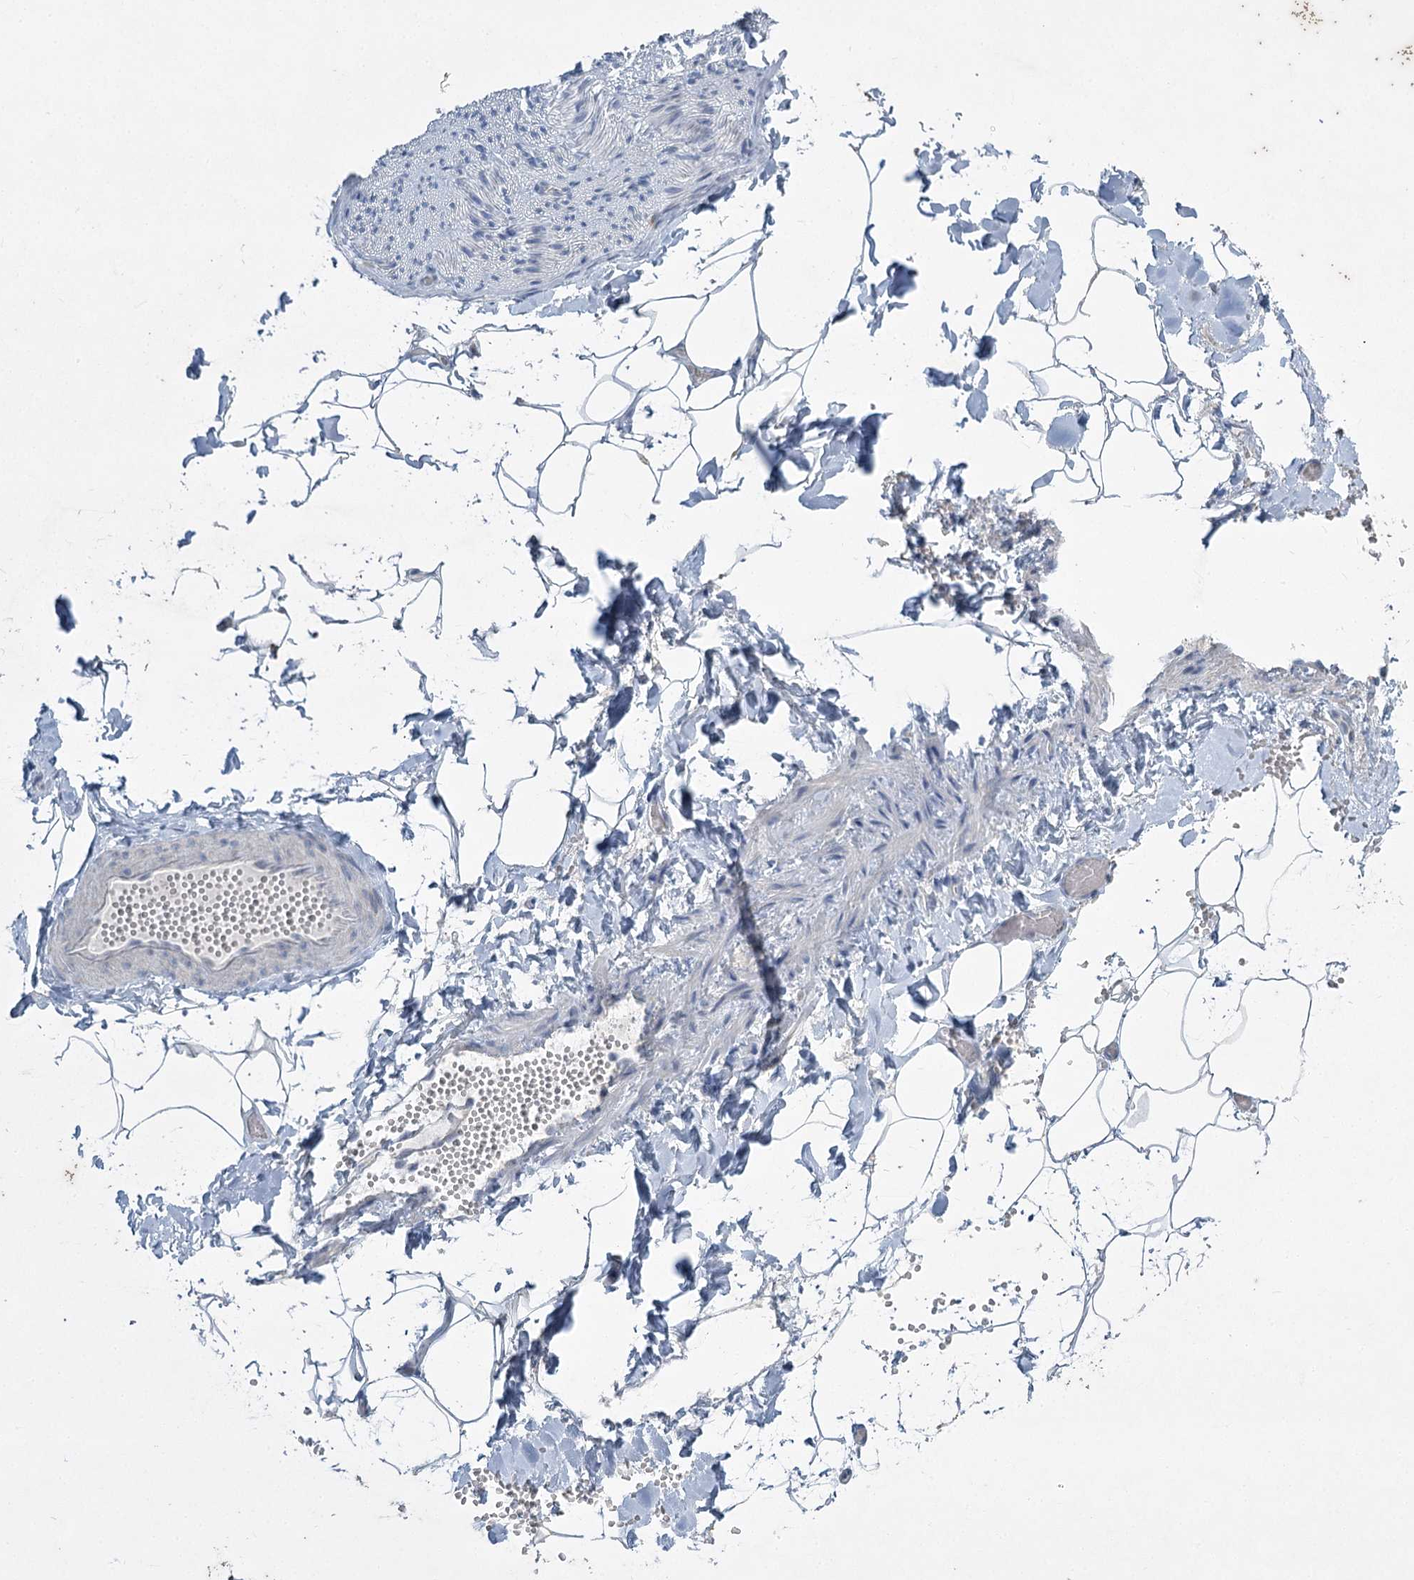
{"staining": {"intensity": "negative", "quantity": "none", "location": "none"}, "tissue": "adipose tissue", "cell_type": "Adipocytes", "image_type": "normal", "snomed": [{"axis": "morphology", "description": "Normal tissue, NOS"}, {"axis": "topography", "description": "Gallbladder"}, {"axis": "topography", "description": "Peripheral nerve tissue"}], "caption": "Protein analysis of normal adipose tissue displays no significant expression in adipocytes.", "gene": "ABITRAM", "patient": {"sex": "male", "age": 38}}